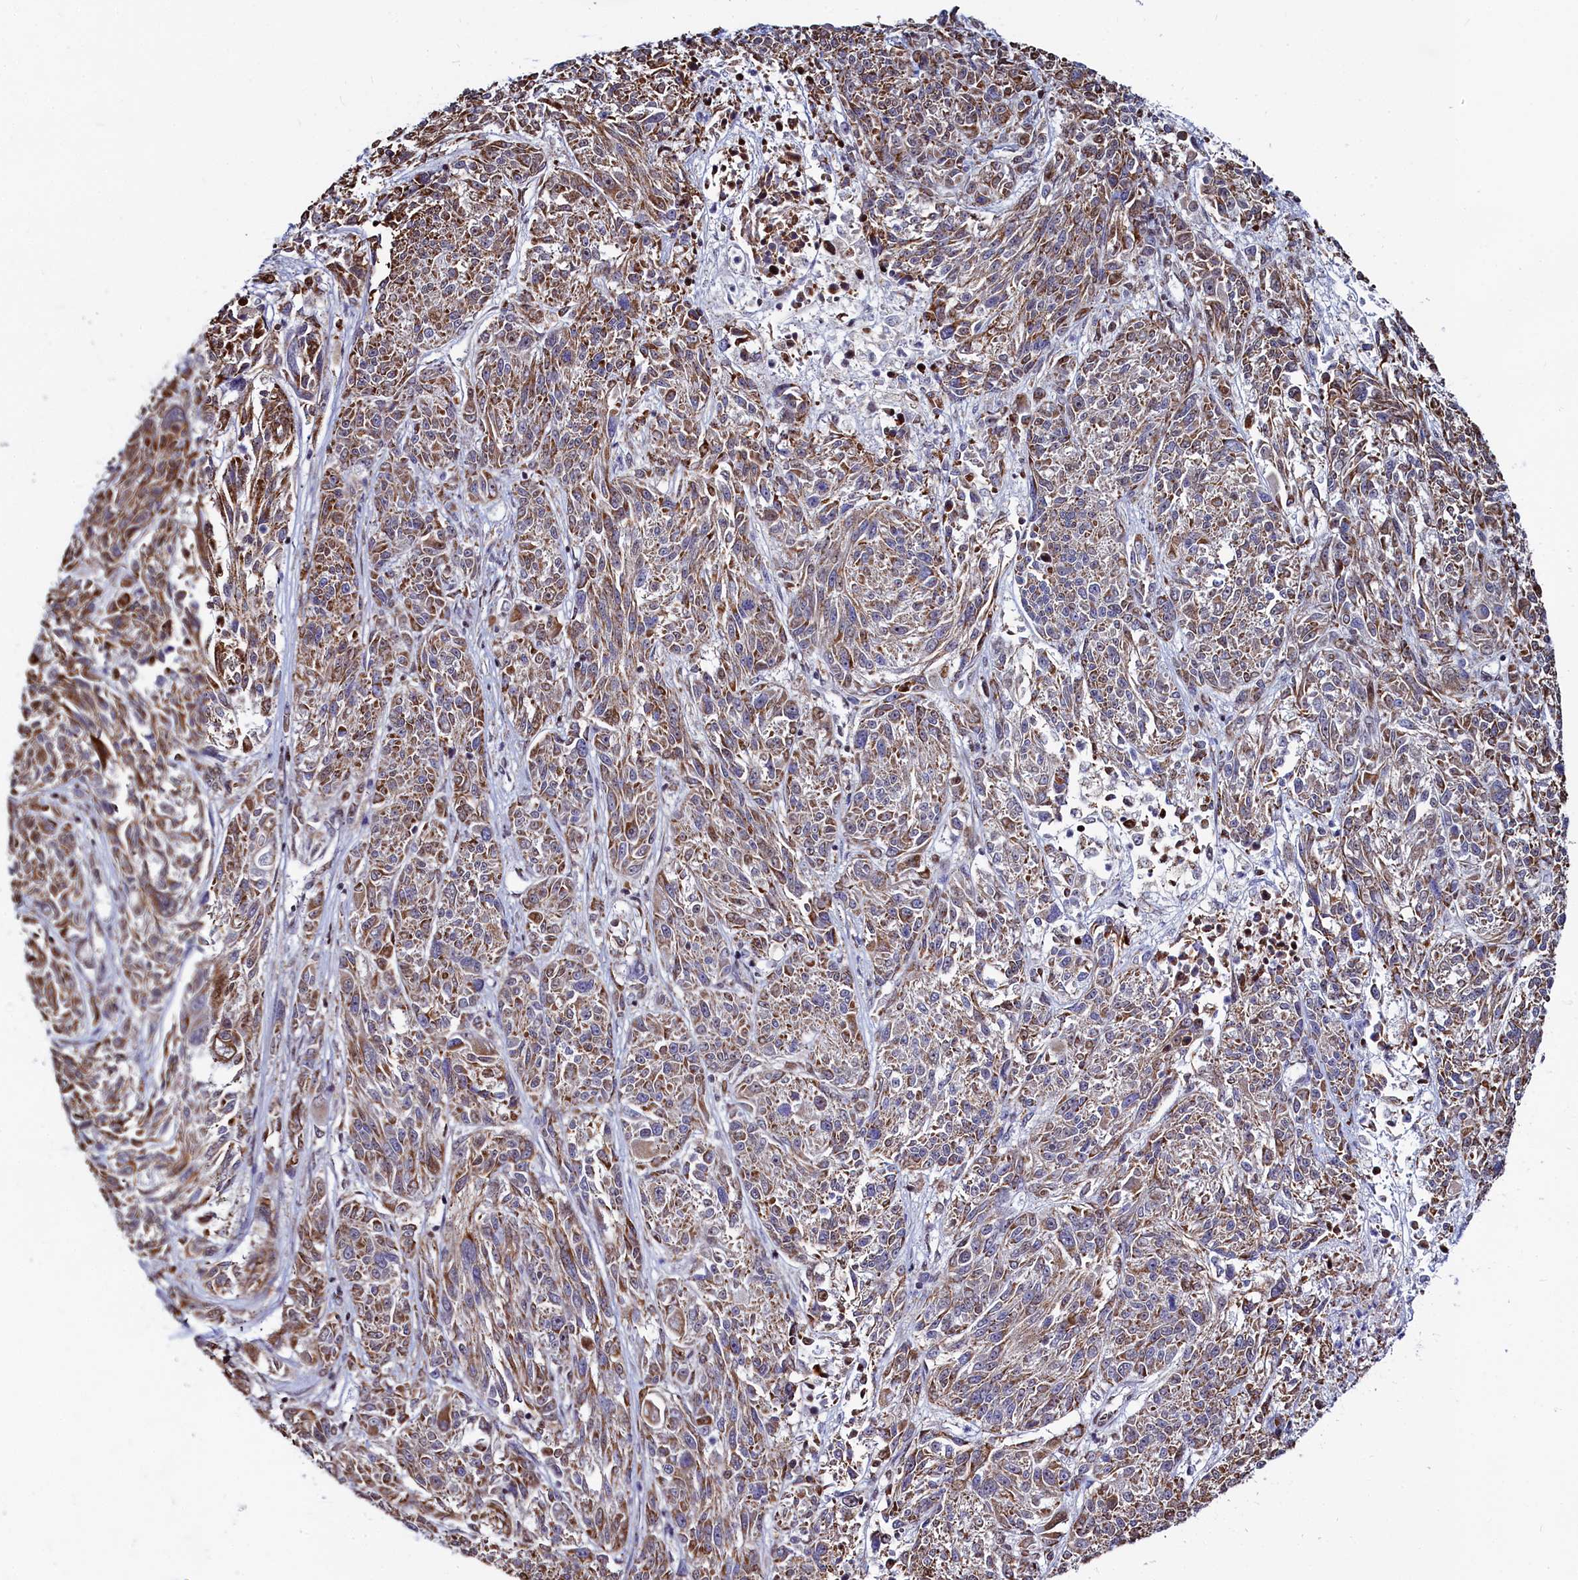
{"staining": {"intensity": "moderate", "quantity": ">75%", "location": "cytoplasmic/membranous"}, "tissue": "melanoma", "cell_type": "Tumor cells", "image_type": "cancer", "snomed": [{"axis": "morphology", "description": "Malignant melanoma, NOS"}, {"axis": "topography", "description": "Skin"}], "caption": "Melanoma stained for a protein (brown) exhibits moderate cytoplasmic/membranous positive positivity in about >75% of tumor cells.", "gene": "HDGFL3", "patient": {"sex": "male", "age": 53}}